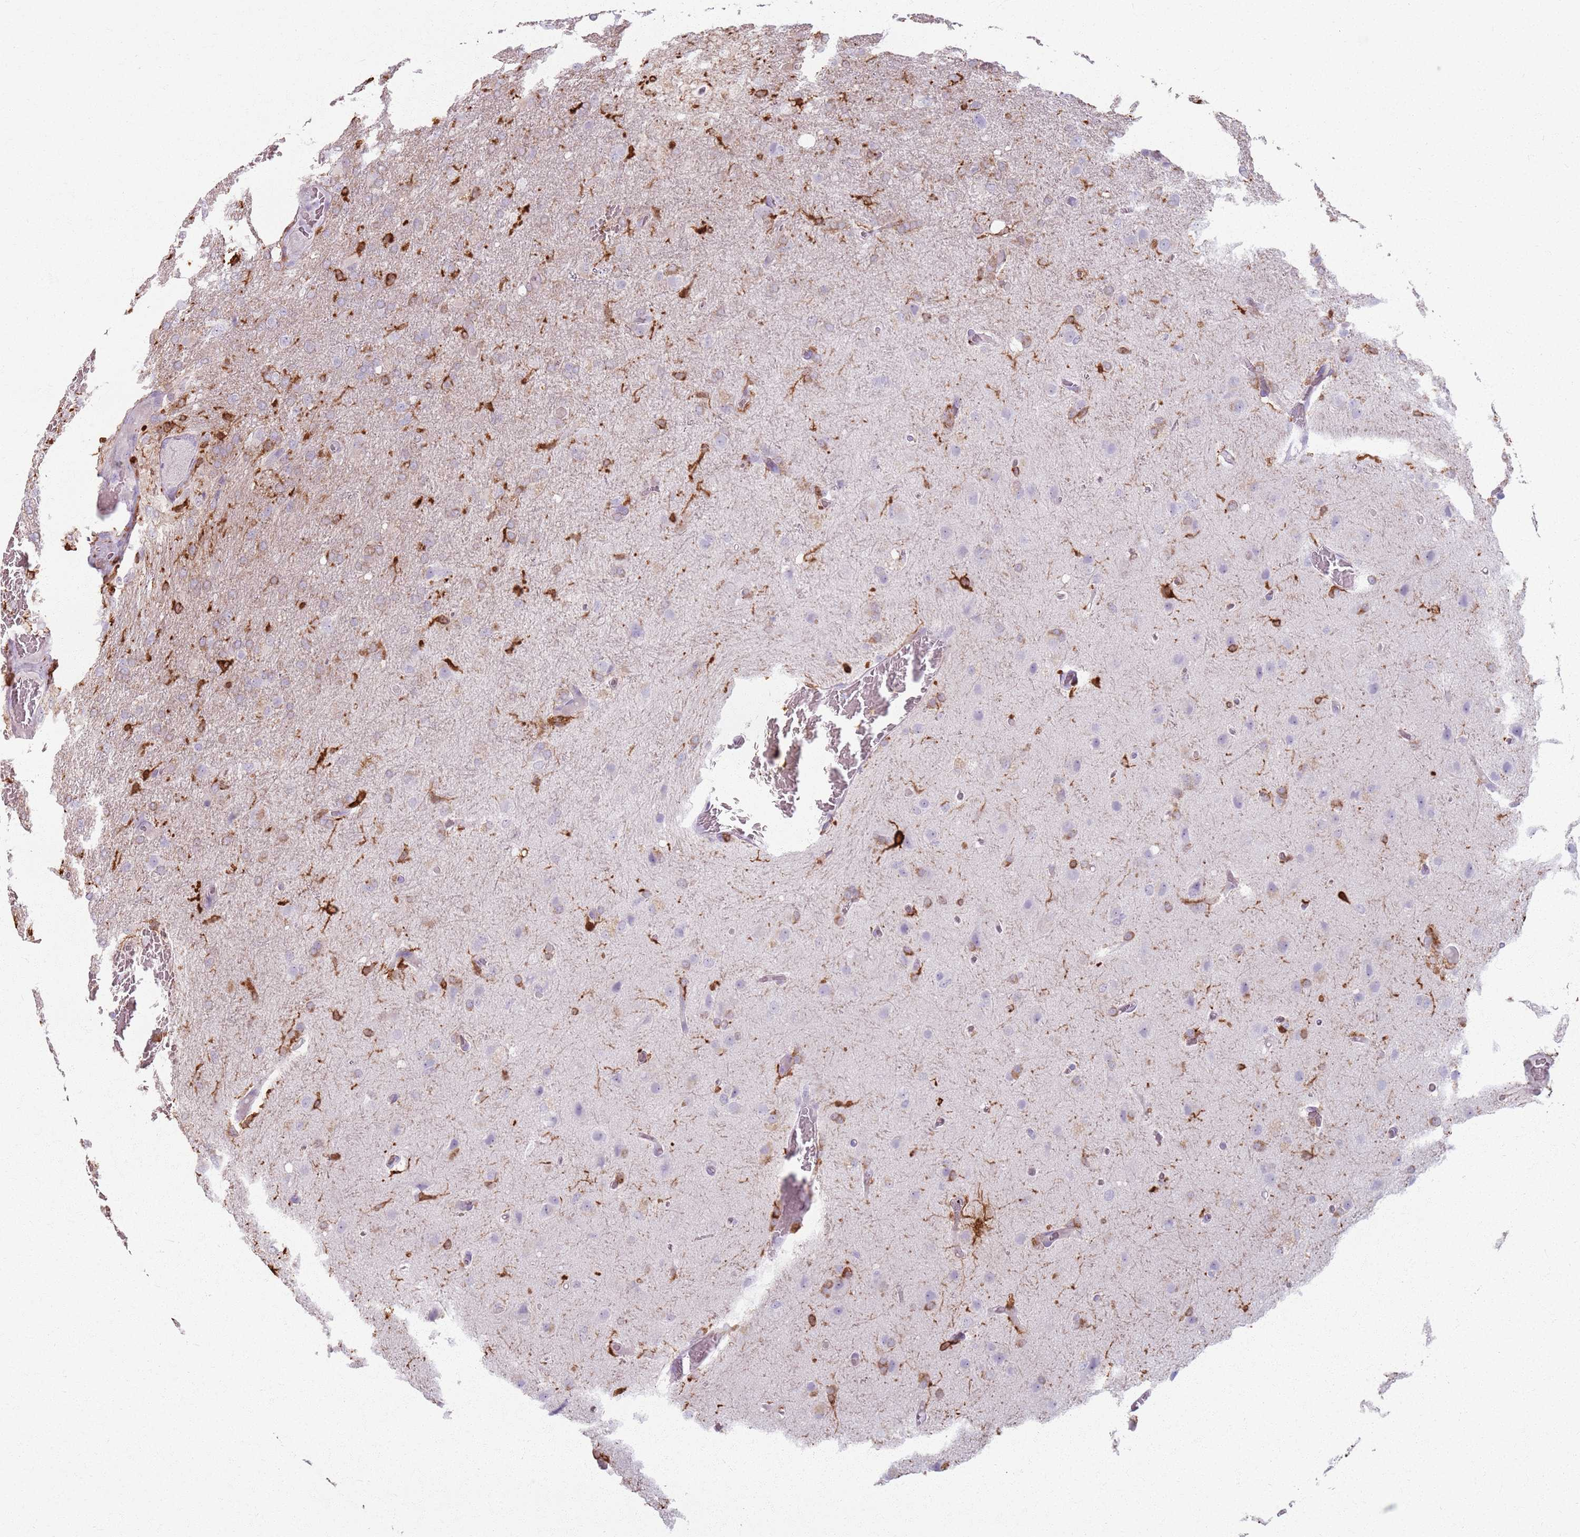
{"staining": {"intensity": "strong", "quantity": "<25%", "location": "cytoplasmic/membranous"}, "tissue": "glioma", "cell_type": "Tumor cells", "image_type": "cancer", "snomed": [{"axis": "morphology", "description": "Glioma, malignant, High grade"}, {"axis": "topography", "description": "Brain"}], "caption": "This is a photomicrograph of immunohistochemistry staining of glioma, which shows strong positivity in the cytoplasmic/membranous of tumor cells.", "gene": "GDPGP1", "patient": {"sex": "female", "age": 74}}